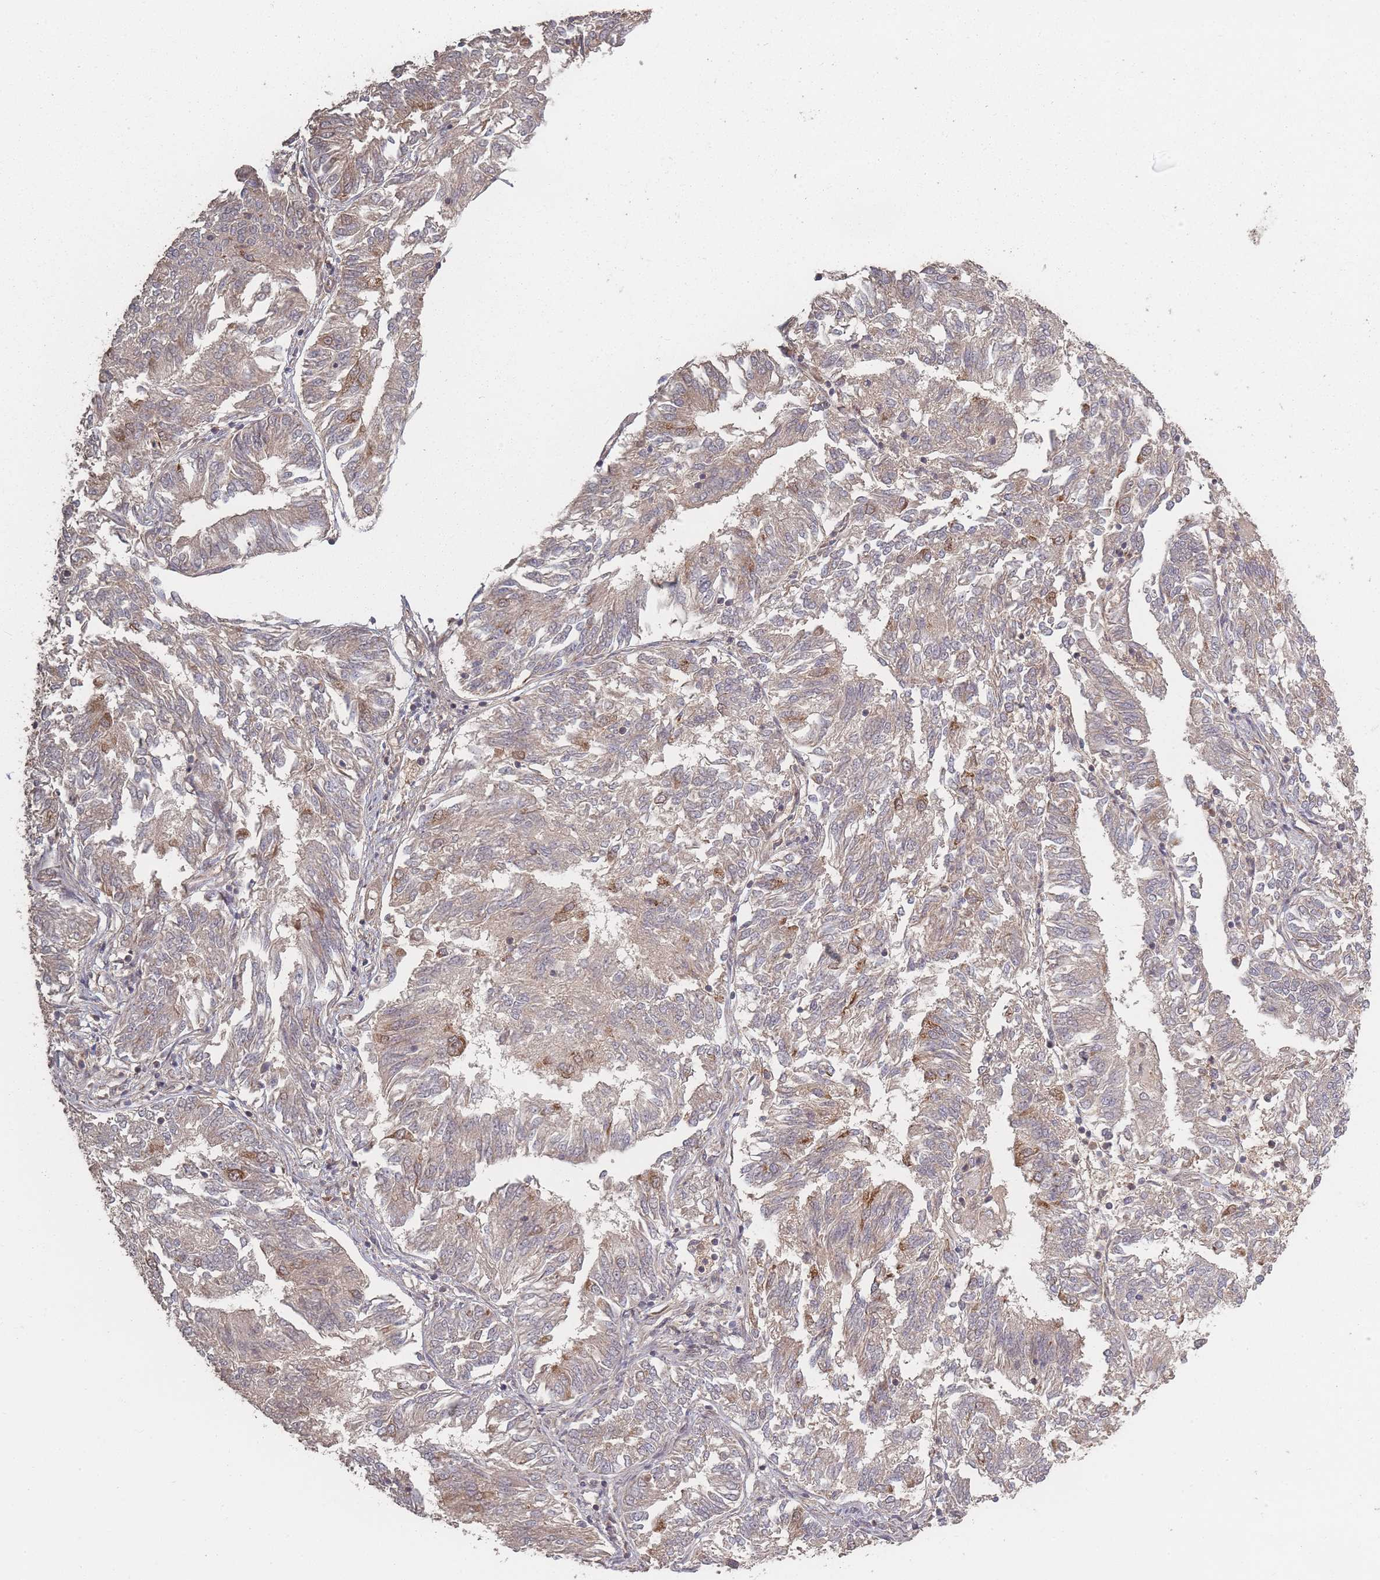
{"staining": {"intensity": "weak", "quantity": "25%-75%", "location": "cytoplasmic/membranous"}, "tissue": "endometrial cancer", "cell_type": "Tumor cells", "image_type": "cancer", "snomed": [{"axis": "morphology", "description": "Adenocarcinoma, NOS"}, {"axis": "topography", "description": "Endometrium"}], "caption": "DAB (3,3'-diaminobenzidine) immunohistochemical staining of human endometrial adenocarcinoma shows weak cytoplasmic/membranous protein staining in approximately 25%-75% of tumor cells.", "gene": "LYRM7", "patient": {"sex": "female", "age": 58}}